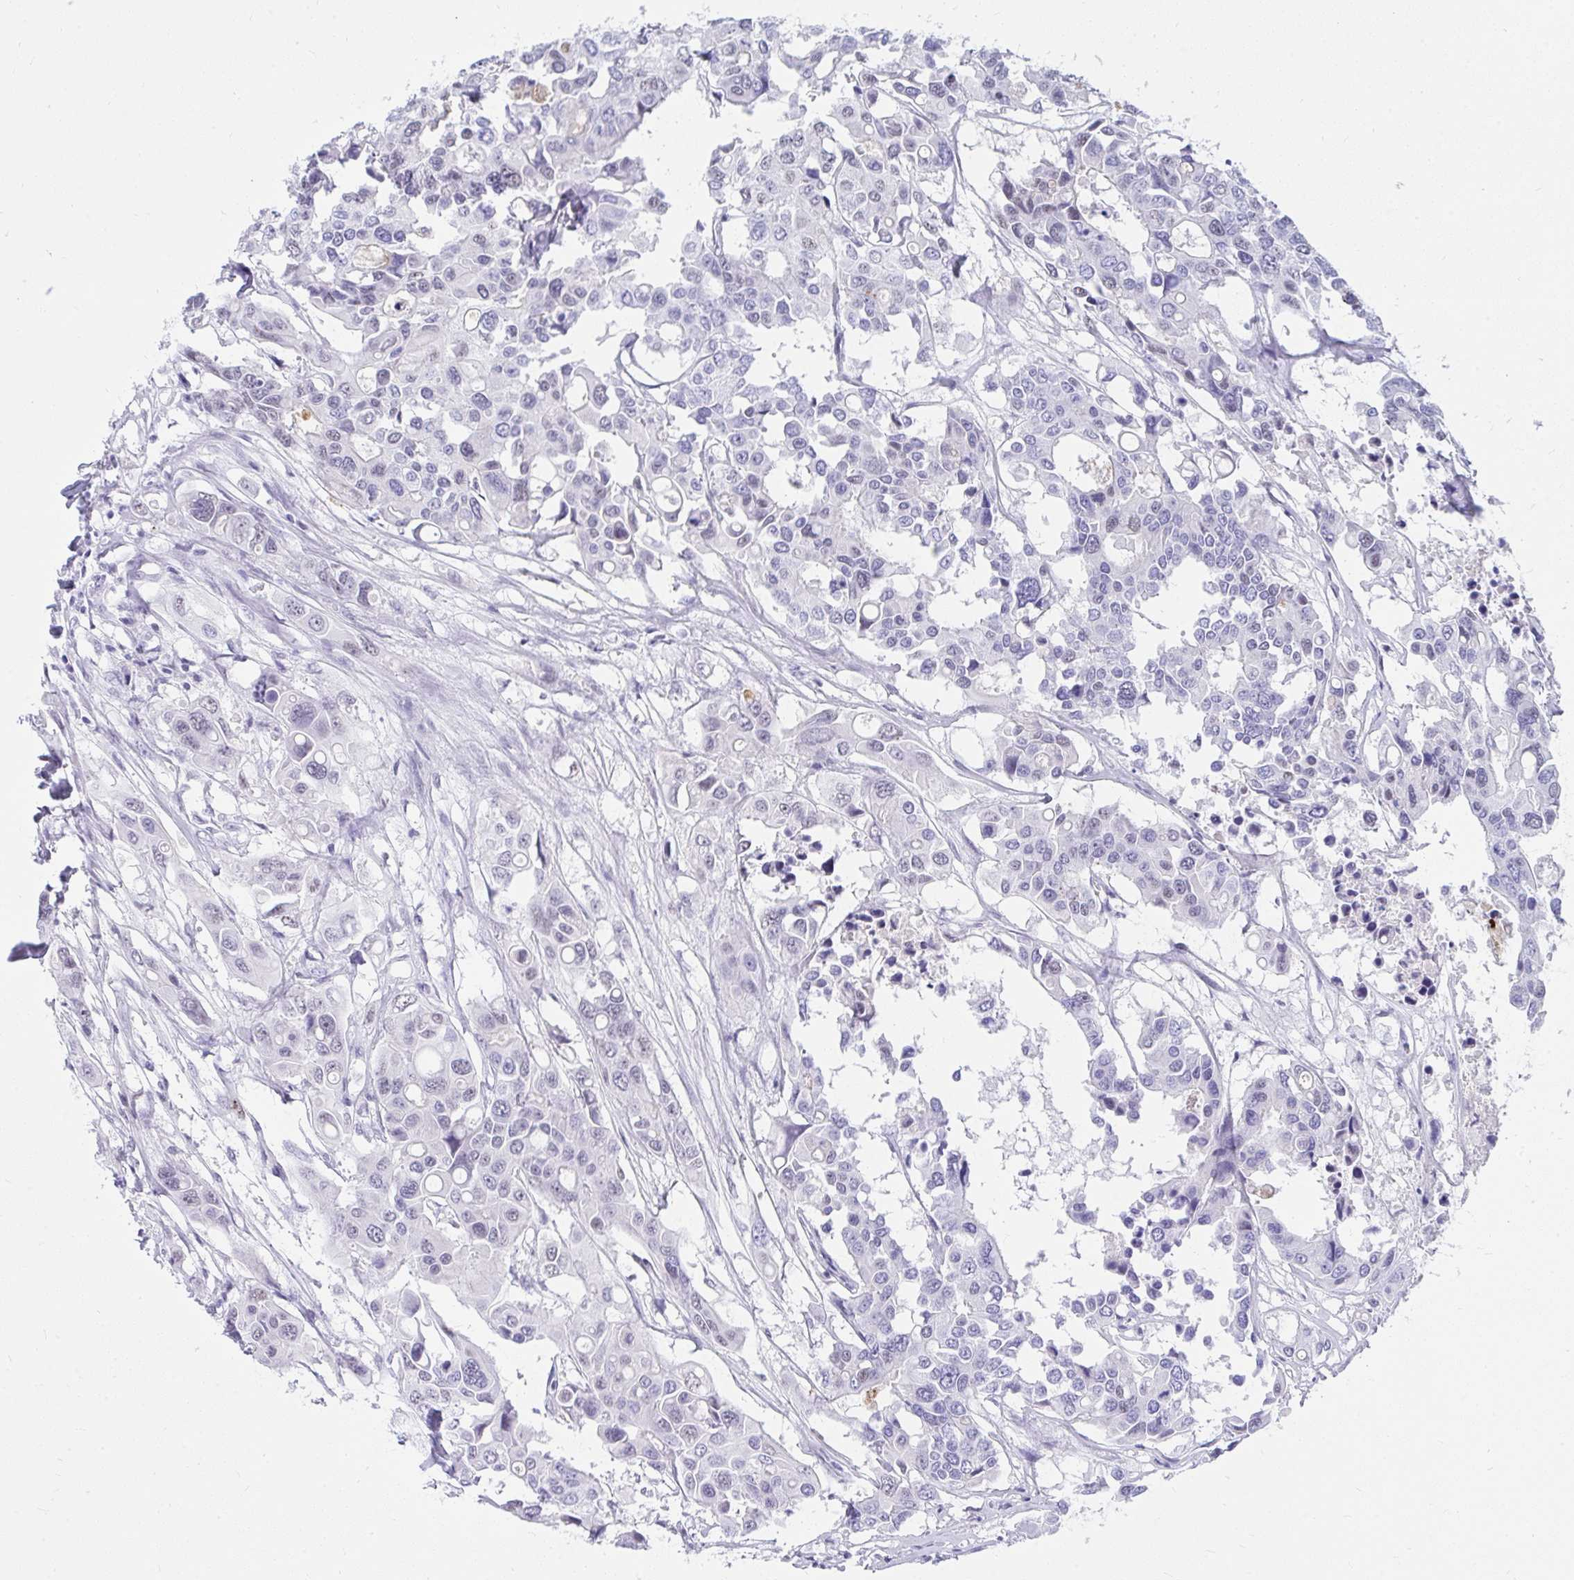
{"staining": {"intensity": "negative", "quantity": "none", "location": "none"}, "tissue": "colorectal cancer", "cell_type": "Tumor cells", "image_type": "cancer", "snomed": [{"axis": "morphology", "description": "Adenocarcinoma, NOS"}, {"axis": "topography", "description": "Colon"}], "caption": "An immunohistochemistry photomicrograph of colorectal cancer (adenocarcinoma) is shown. There is no staining in tumor cells of colorectal cancer (adenocarcinoma).", "gene": "OR5F1", "patient": {"sex": "male", "age": 77}}